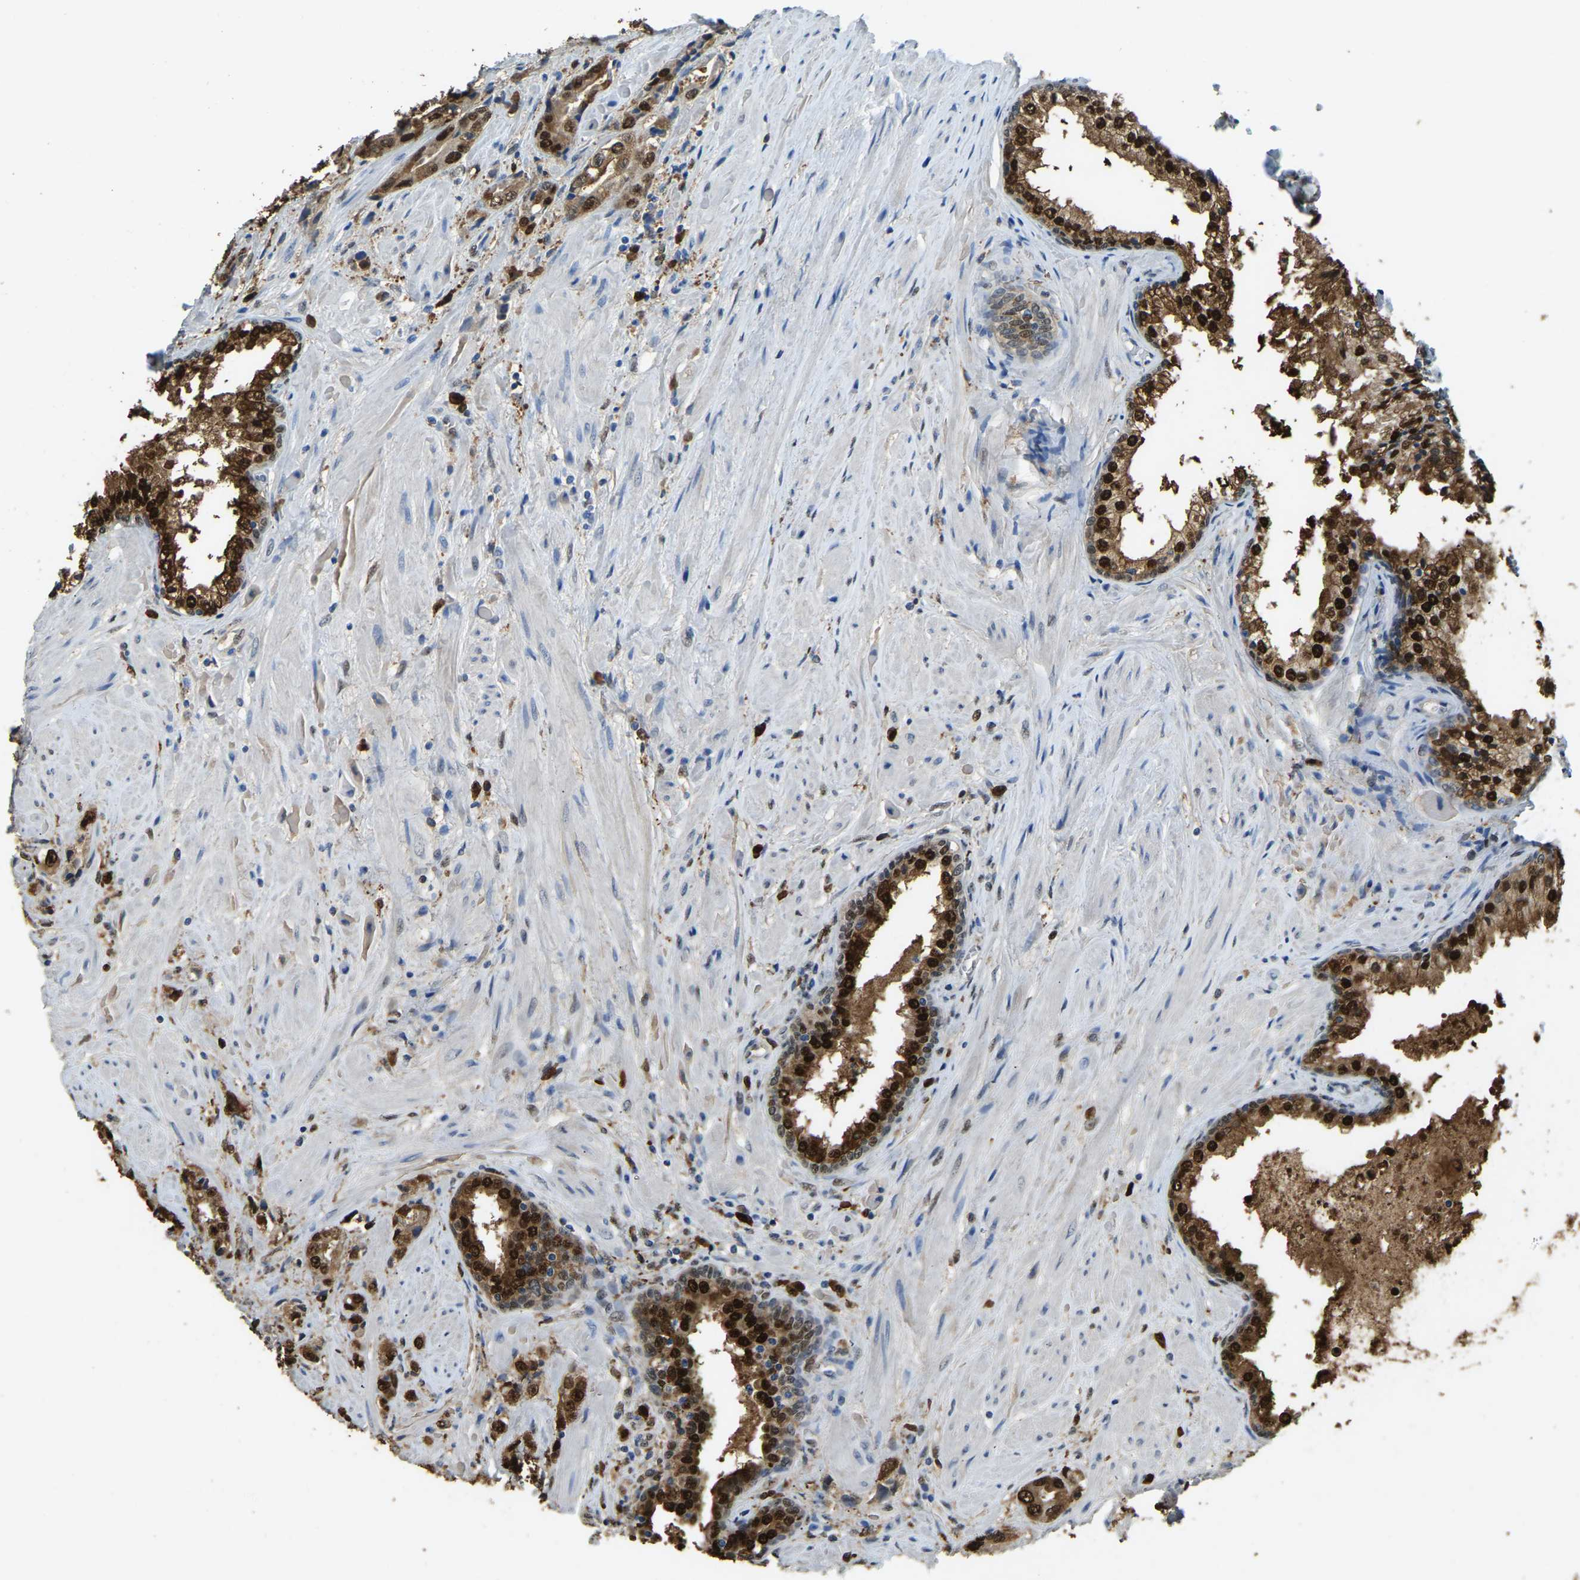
{"staining": {"intensity": "strong", "quantity": ">75%", "location": "cytoplasmic/membranous,nuclear"}, "tissue": "prostate cancer", "cell_type": "Tumor cells", "image_type": "cancer", "snomed": [{"axis": "morphology", "description": "Adenocarcinoma, High grade"}, {"axis": "topography", "description": "Prostate"}], "caption": "Protein analysis of prostate cancer tissue reveals strong cytoplasmic/membranous and nuclear staining in approximately >75% of tumor cells. The protein is stained brown, and the nuclei are stained in blue (DAB IHC with brightfield microscopy, high magnification).", "gene": "NANS", "patient": {"sex": "male", "age": 61}}